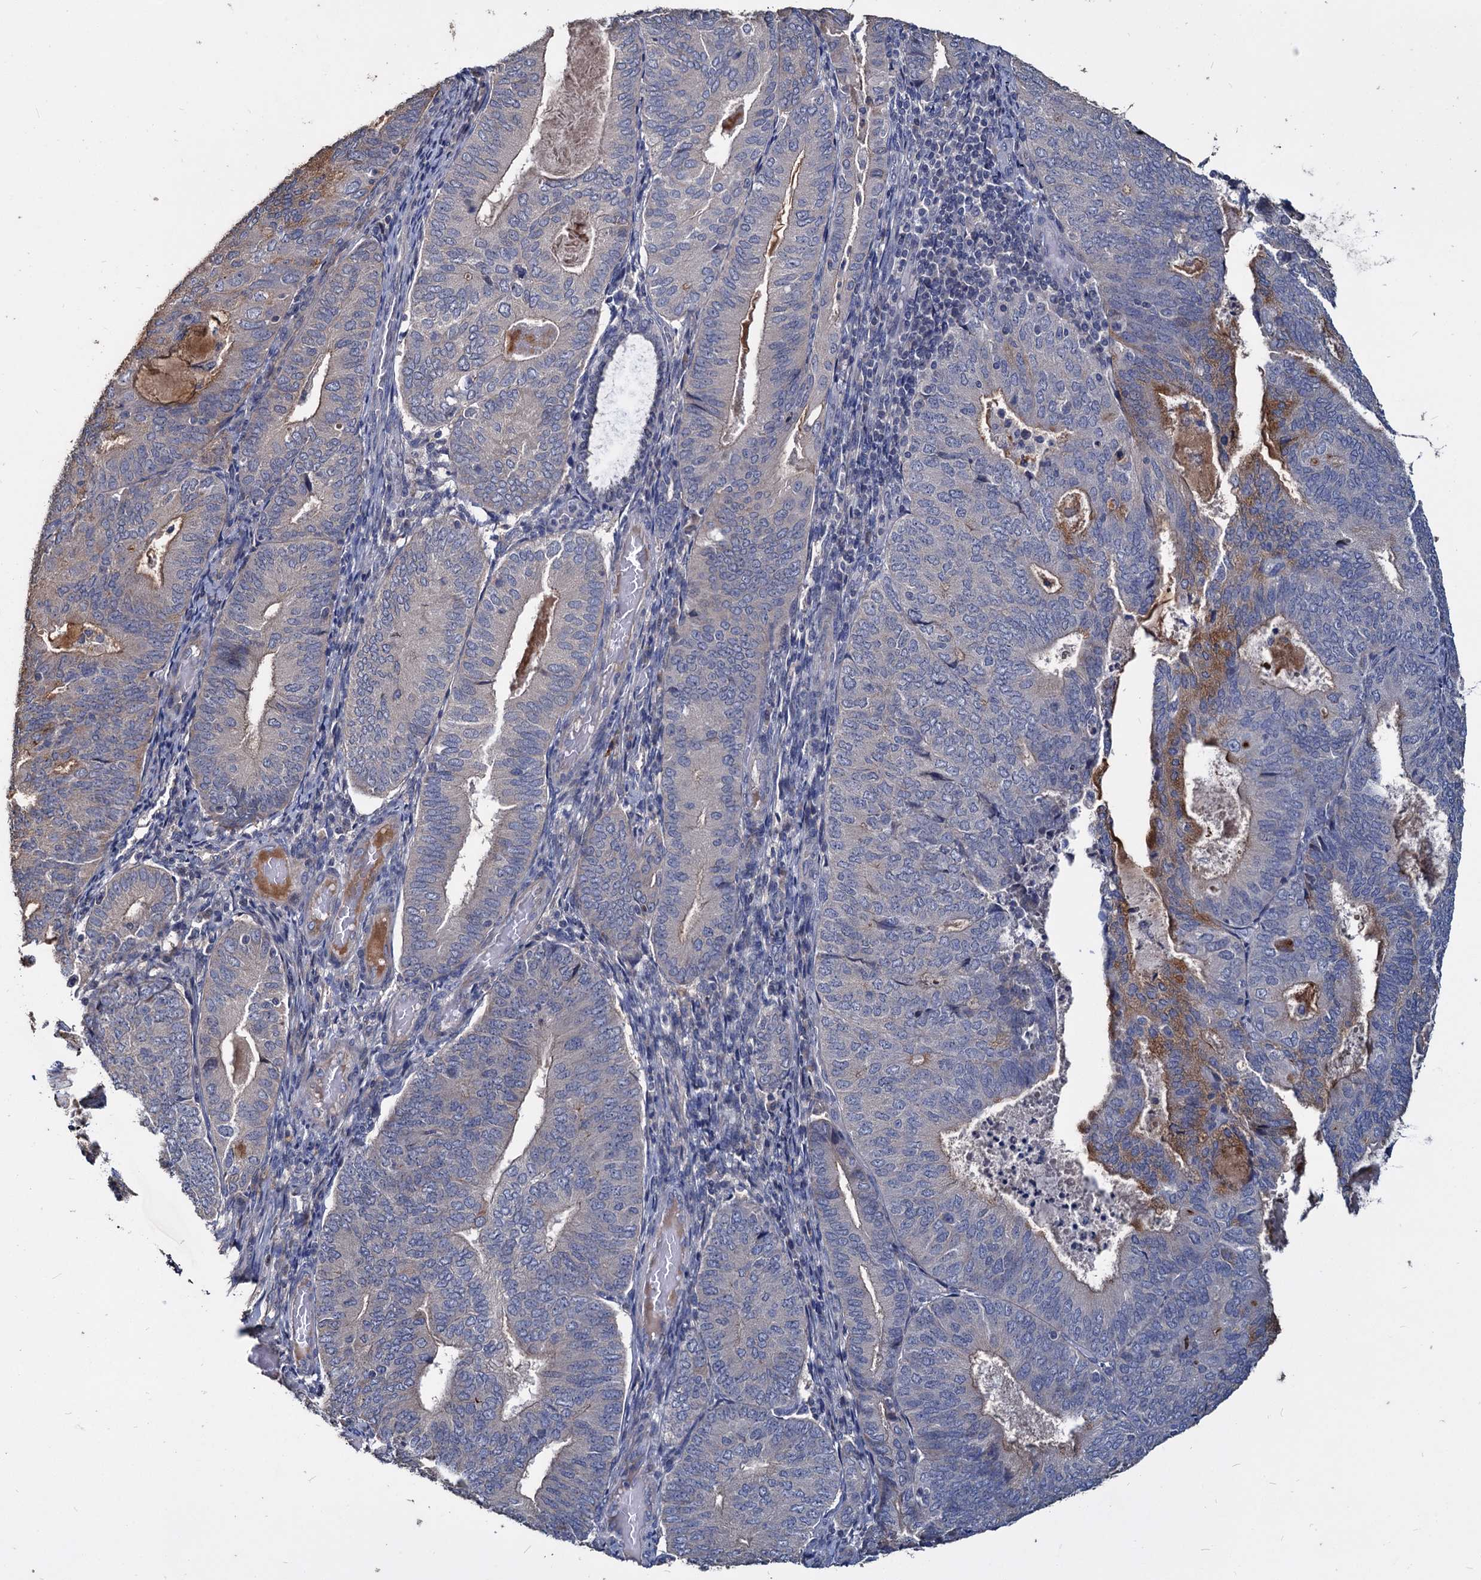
{"staining": {"intensity": "moderate", "quantity": "<25%", "location": "cytoplasmic/membranous"}, "tissue": "endometrial cancer", "cell_type": "Tumor cells", "image_type": "cancer", "snomed": [{"axis": "morphology", "description": "Adenocarcinoma, NOS"}, {"axis": "topography", "description": "Endometrium"}], "caption": "Immunohistochemistry (IHC) of adenocarcinoma (endometrial) reveals low levels of moderate cytoplasmic/membranous staining in approximately <25% of tumor cells.", "gene": "DEPDC4", "patient": {"sex": "female", "age": 81}}